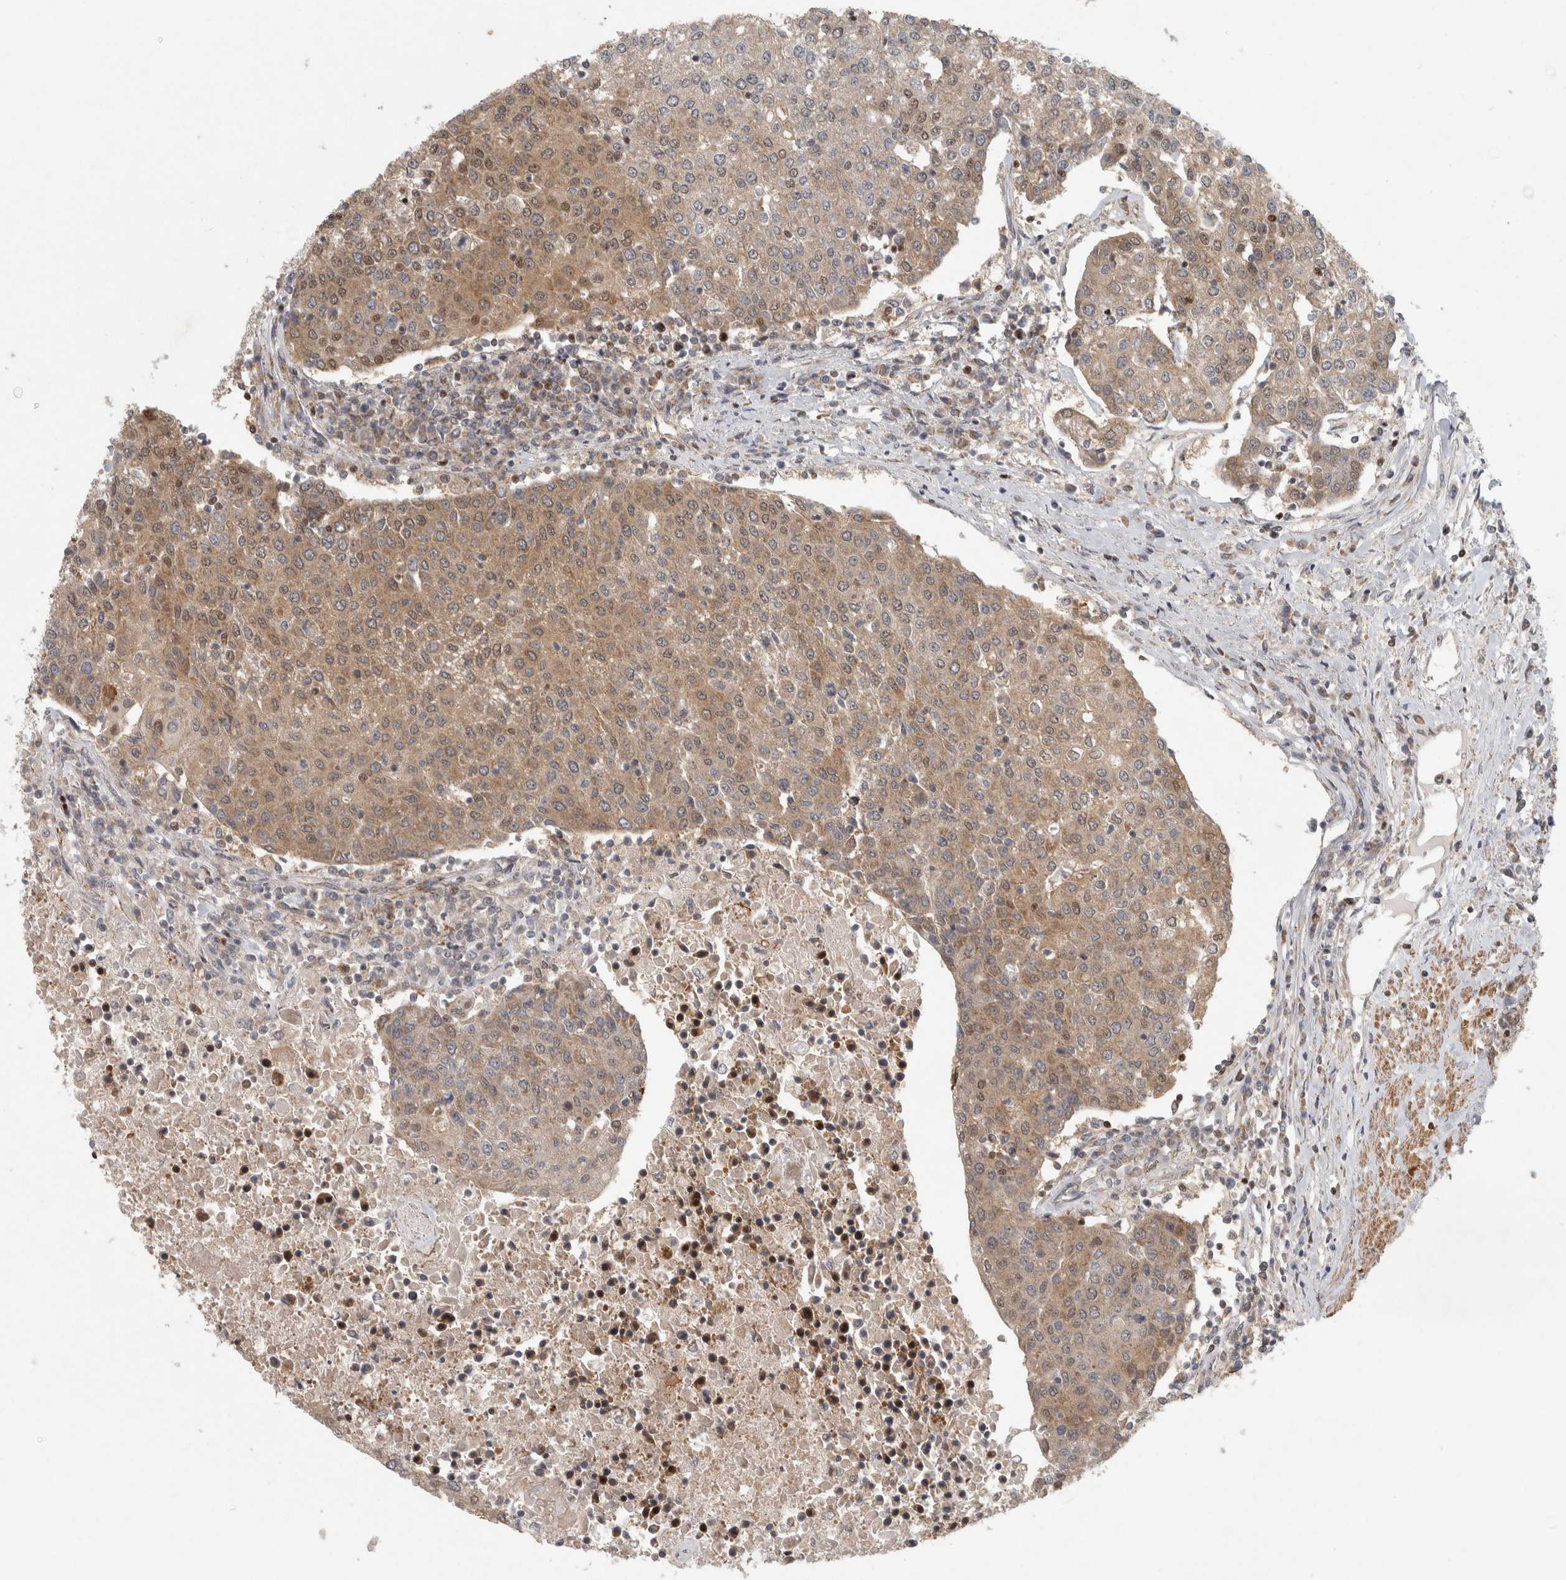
{"staining": {"intensity": "moderate", "quantity": ">75%", "location": "cytoplasmic/membranous"}, "tissue": "urothelial cancer", "cell_type": "Tumor cells", "image_type": "cancer", "snomed": [{"axis": "morphology", "description": "Urothelial carcinoma, High grade"}, {"axis": "topography", "description": "Urinary bladder"}], "caption": "Urothelial cancer tissue shows moderate cytoplasmic/membranous expression in about >75% of tumor cells", "gene": "KDM8", "patient": {"sex": "female", "age": 85}}